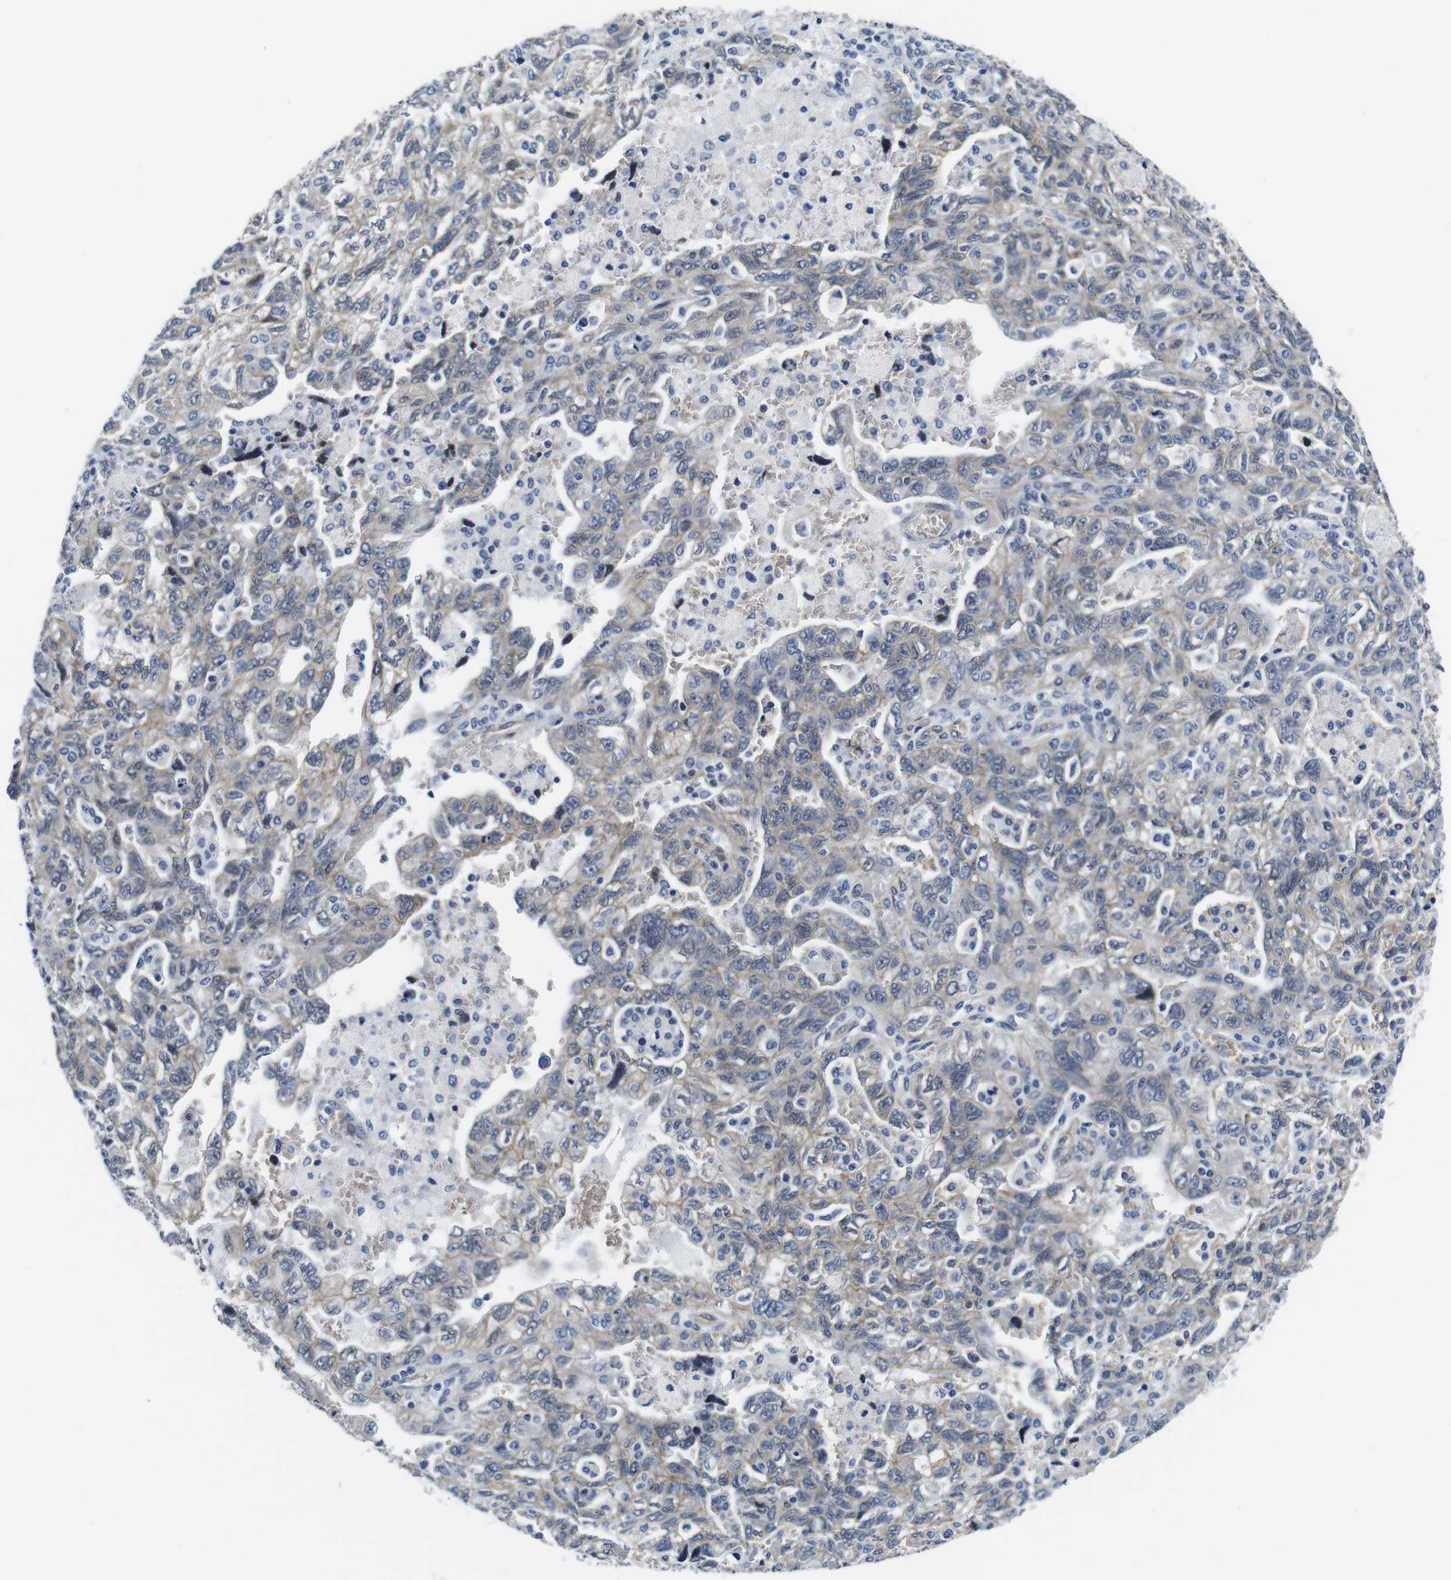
{"staining": {"intensity": "weak", "quantity": "25%-75%", "location": "cytoplasmic/membranous"}, "tissue": "ovarian cancer", "cell_type": "Tumor cells", "image_type": "cancer", "snomed": [{"axis": "morphology", "description": "Carcinoma, NOS"}, {"axis": "morphology", "description": "Cystadenocarcinoma, serous, NOS"}, {"axis": "topography", "description": "Ovary"}], "caption": "Protein expression analysis of serous cystadenocarcinoma (ovarian) displays weak cytoplasmic/membranous positivity in about 25%-75% of tumor cells. The protein of interest is stained brown, and the nuclei are stained in blue (DAB IHC with brightfield microscopy, high magnification).", "gene": "SOCS3", "patient": {"sex": "female", "age": 69}}